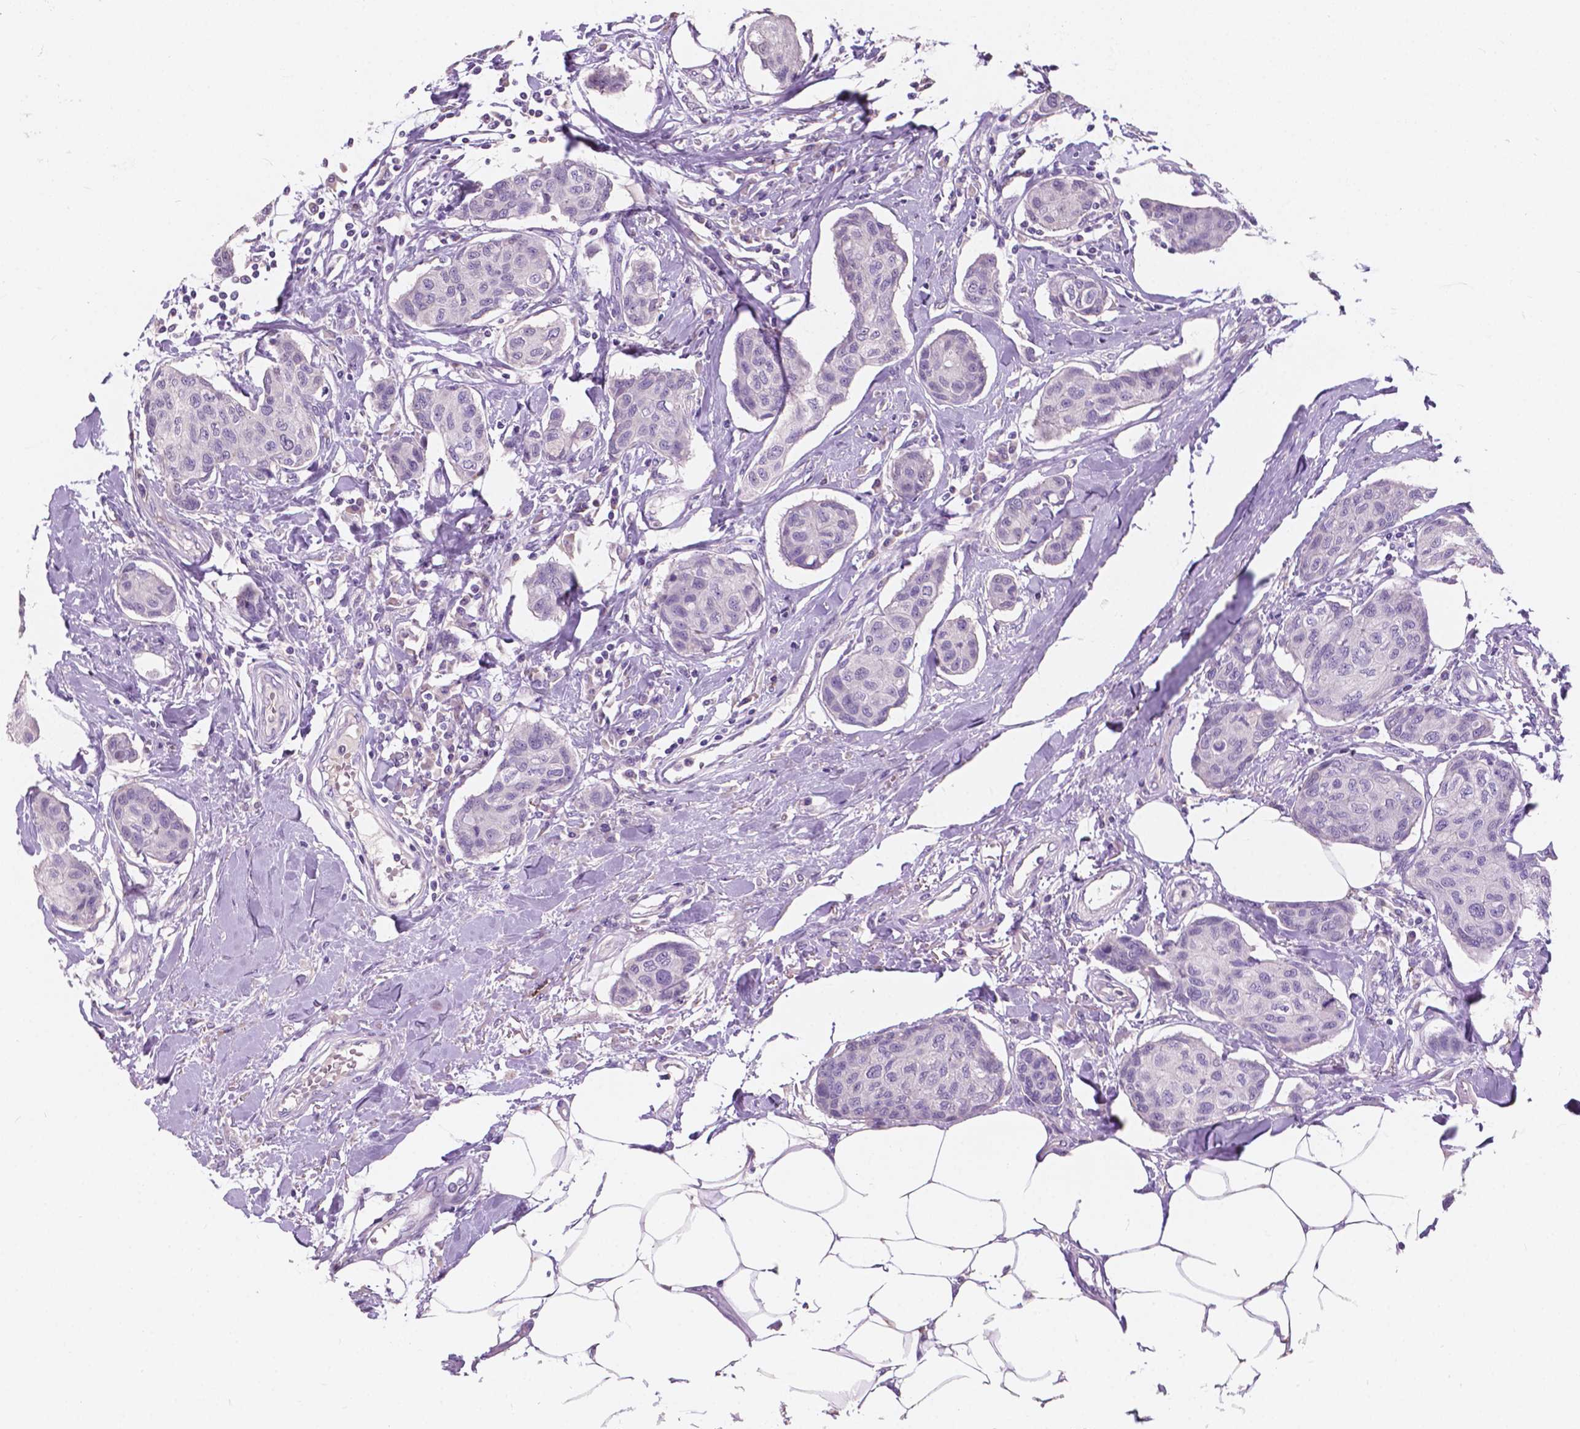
{"staining": {"intensity": "negative", "quantity": "none", "location": "none"}, "tissue": "breast cancer", "cell_type": "Tumor cells", "image_type": "cancer", "snomed": [{"axis": "morphology", "description": "Duct carcinoma"}, {"axis": "topography", "description": "Breast"}], "caption": "Immunohistochemical staining of human breast invasive ductal carcinoma displays no significant positivity in tumor cells.", "gene": "IREB2", "patient": {"sex": "female", "age": 80}}